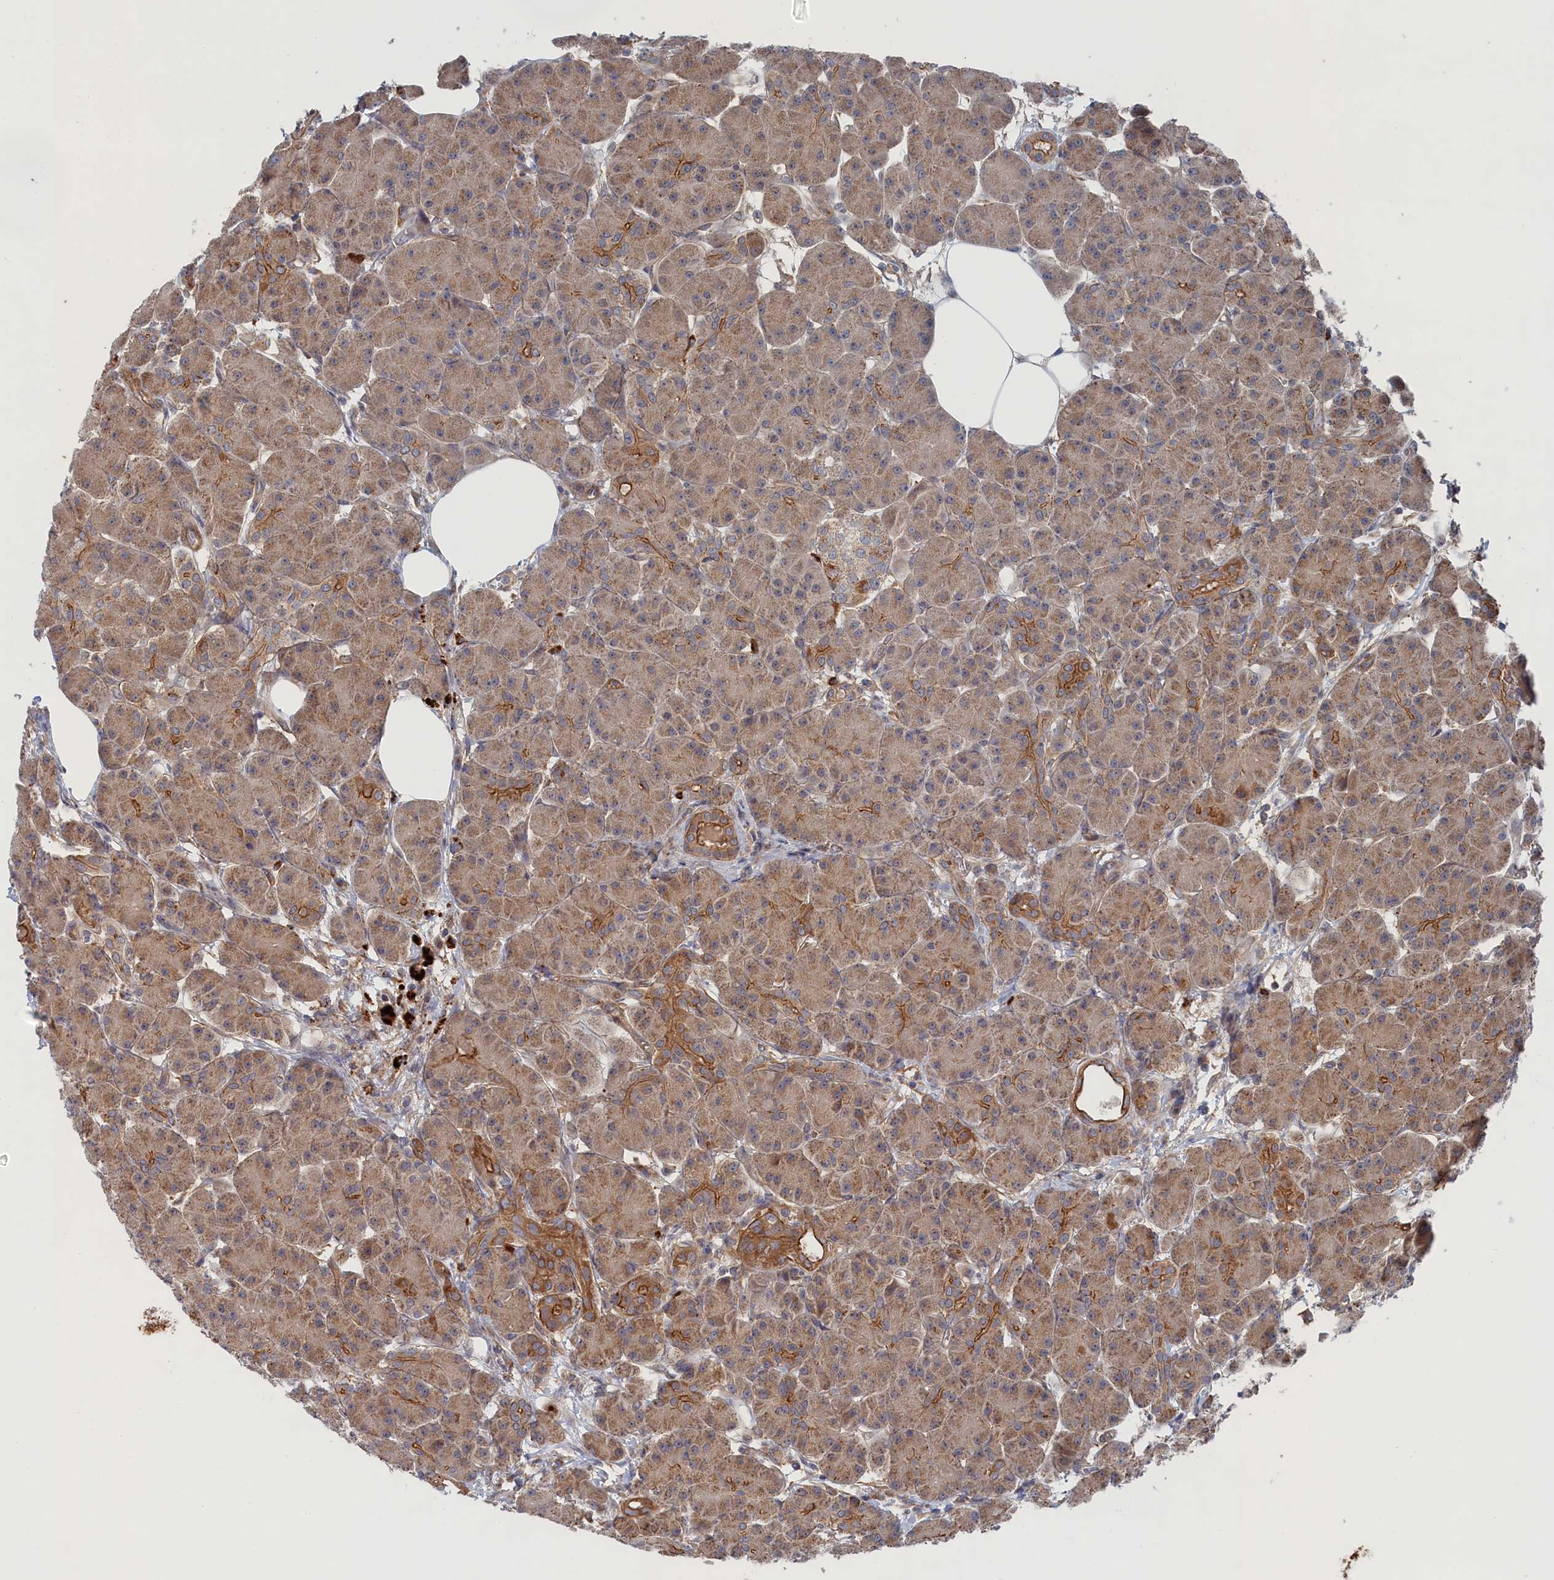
{"staining": {"intensity": "moderate", "quantity": ">75%", "location": "cytoplasmic/membranous"}, "tissue": "pancreas", "cell_type": "Exocrine glandular cells", "image_type": "normal", "snomed": [{"axis": "morphology", "description": "Normal tissue, NOS"}, {"axis": "topography", "description": "Pancreas"}], "caption": "An IHC micrograph of benign tissue is shown. Protein staining in brown labels moderate cytoplasmic/membranous positivity in pancreas within exocrine glandular cells. (DAB IHC, brown staining for protein, blue staining for nuclei).", "gene": "FILIP1L", "patient": {"sex": "male", "age": 63}}